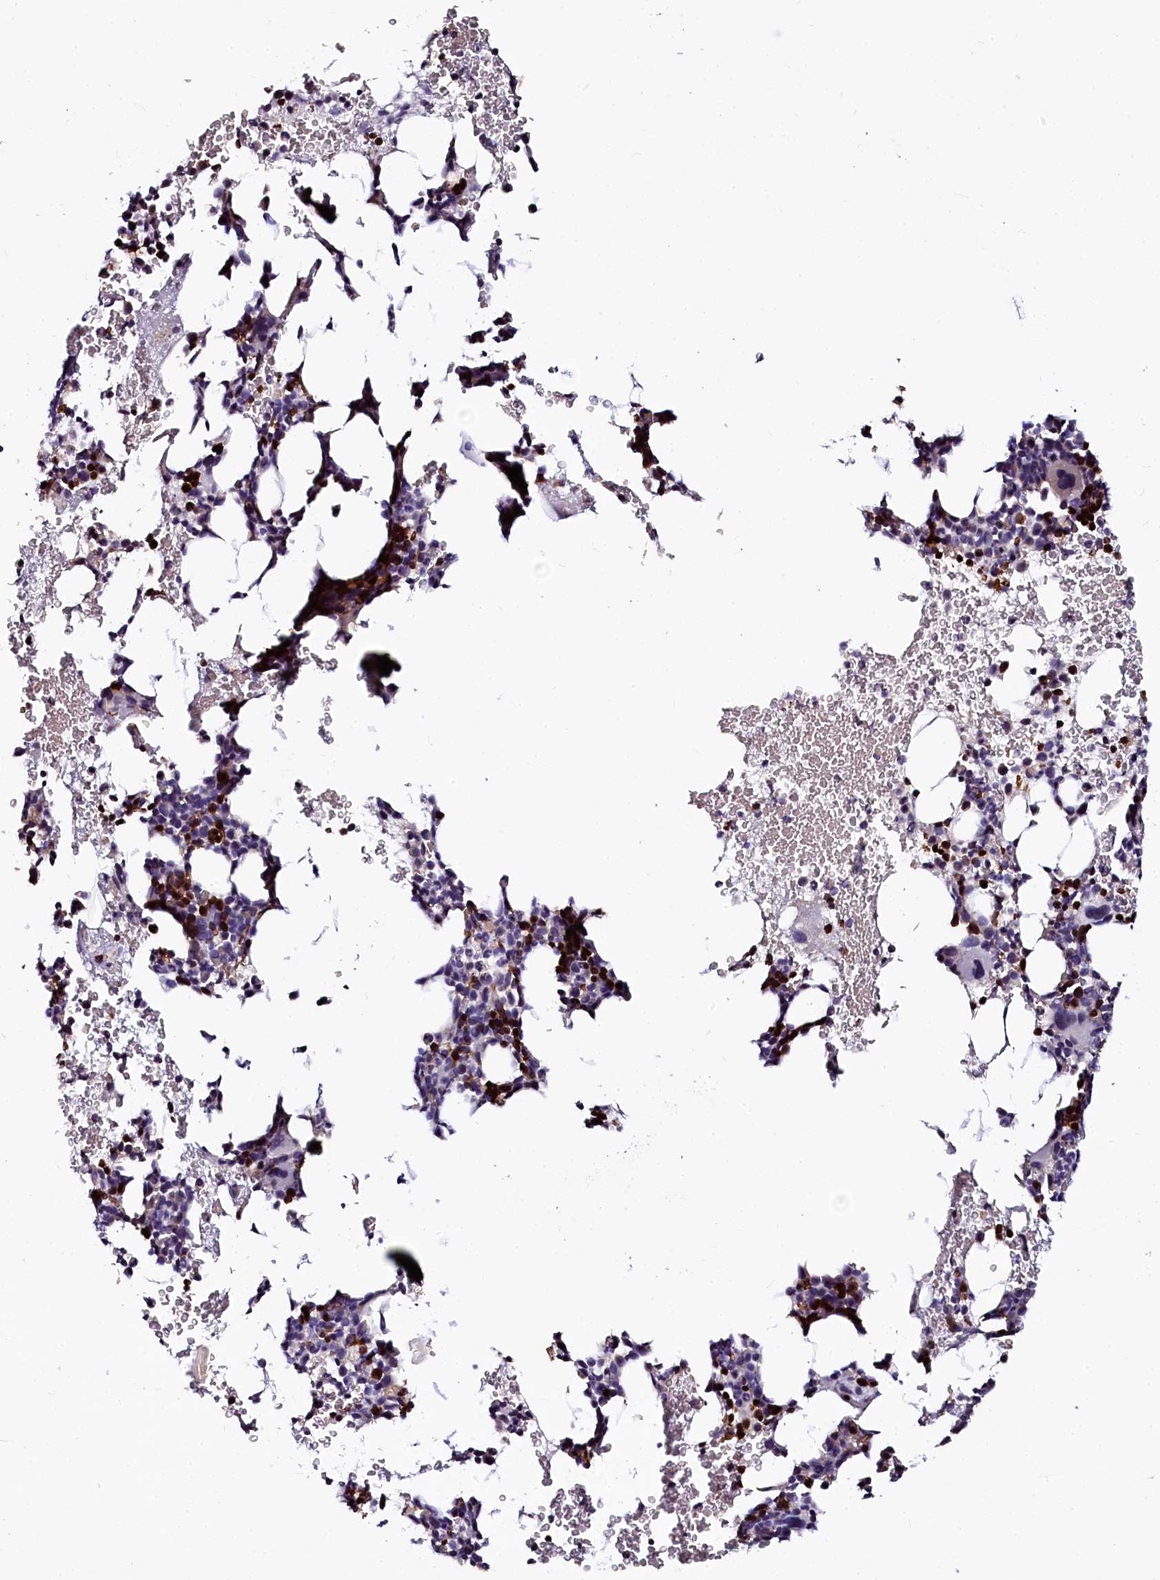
{"staining": {"intensity": "strong", "quantity": "<25%", "location": "cytoplasmic/membranous,nuclear"}, "tissue": "bone marrow", "cell_type": "Hematopoietic cells", "image_type": "normal", "snomed": [{"axis": "morphology", "description": "Normal tissue, NOS"}, {"axis": "topography", "description": "Bone marrow"}], "caption": "Brown immunohistochemical staining in benign bone marrow reveals strong cytoplasmic/membranous,nuclear expression in about <25% of hematopoietic cells. Nuclei are stained in blue.", "gene": "CTDSPL2", "patient": {"sex": "female", "age": 37}}